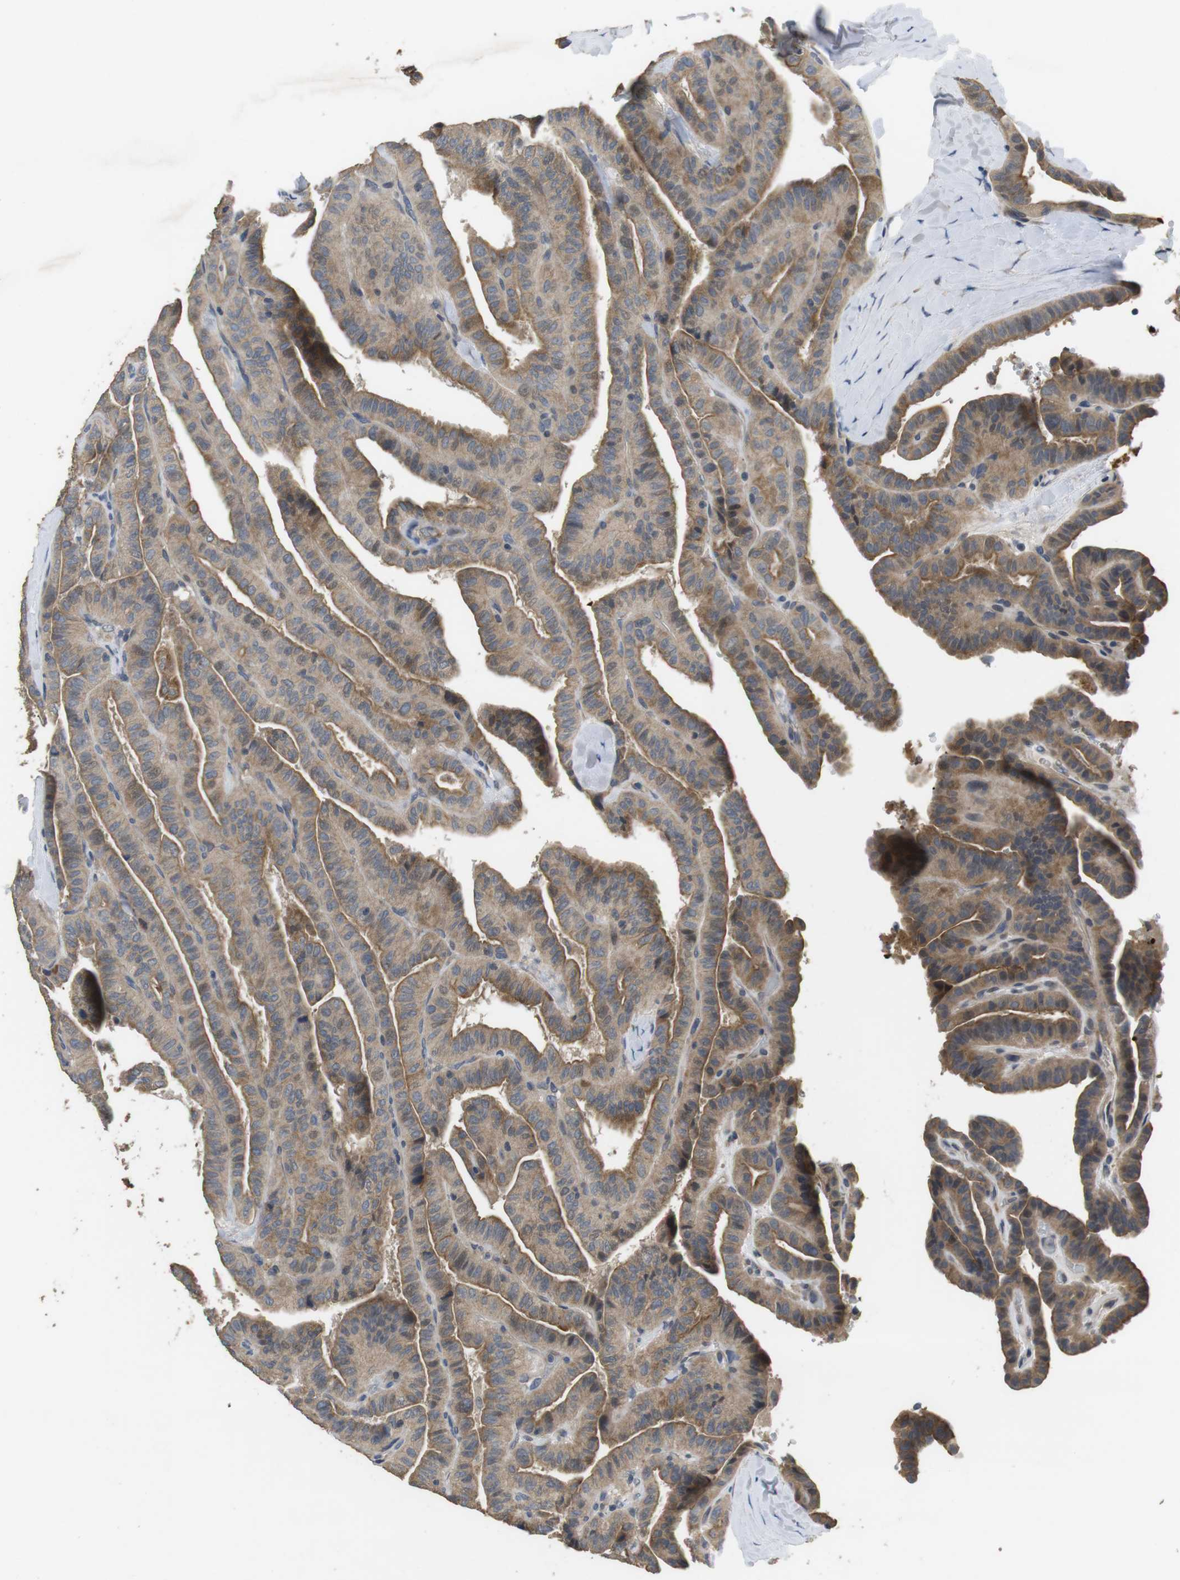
{"staining": {"intensity": "moderate", "quantity": "<25%", "location": "cytoplasmic/membranous"}, "tissue": "thyroid cancer", "cell_type": "Tumor cells", "image_type": "cancer", "snomed": [{"axis": "morphology", "description": "Papillary adenocarcinoma, NOS"}, {"axis": "topography", "description": "Thyroid gland"}], "caption": "Immunohistochemistry (DAB) staining of thyroid cancer (papillary adenocarcinoma) demonstrates moderate cytoplasmic/membranous protein positivity in about <25% of tumor cells.", "gene": "ADGRL3", "patient": {"sex": "male", "age": 77}}